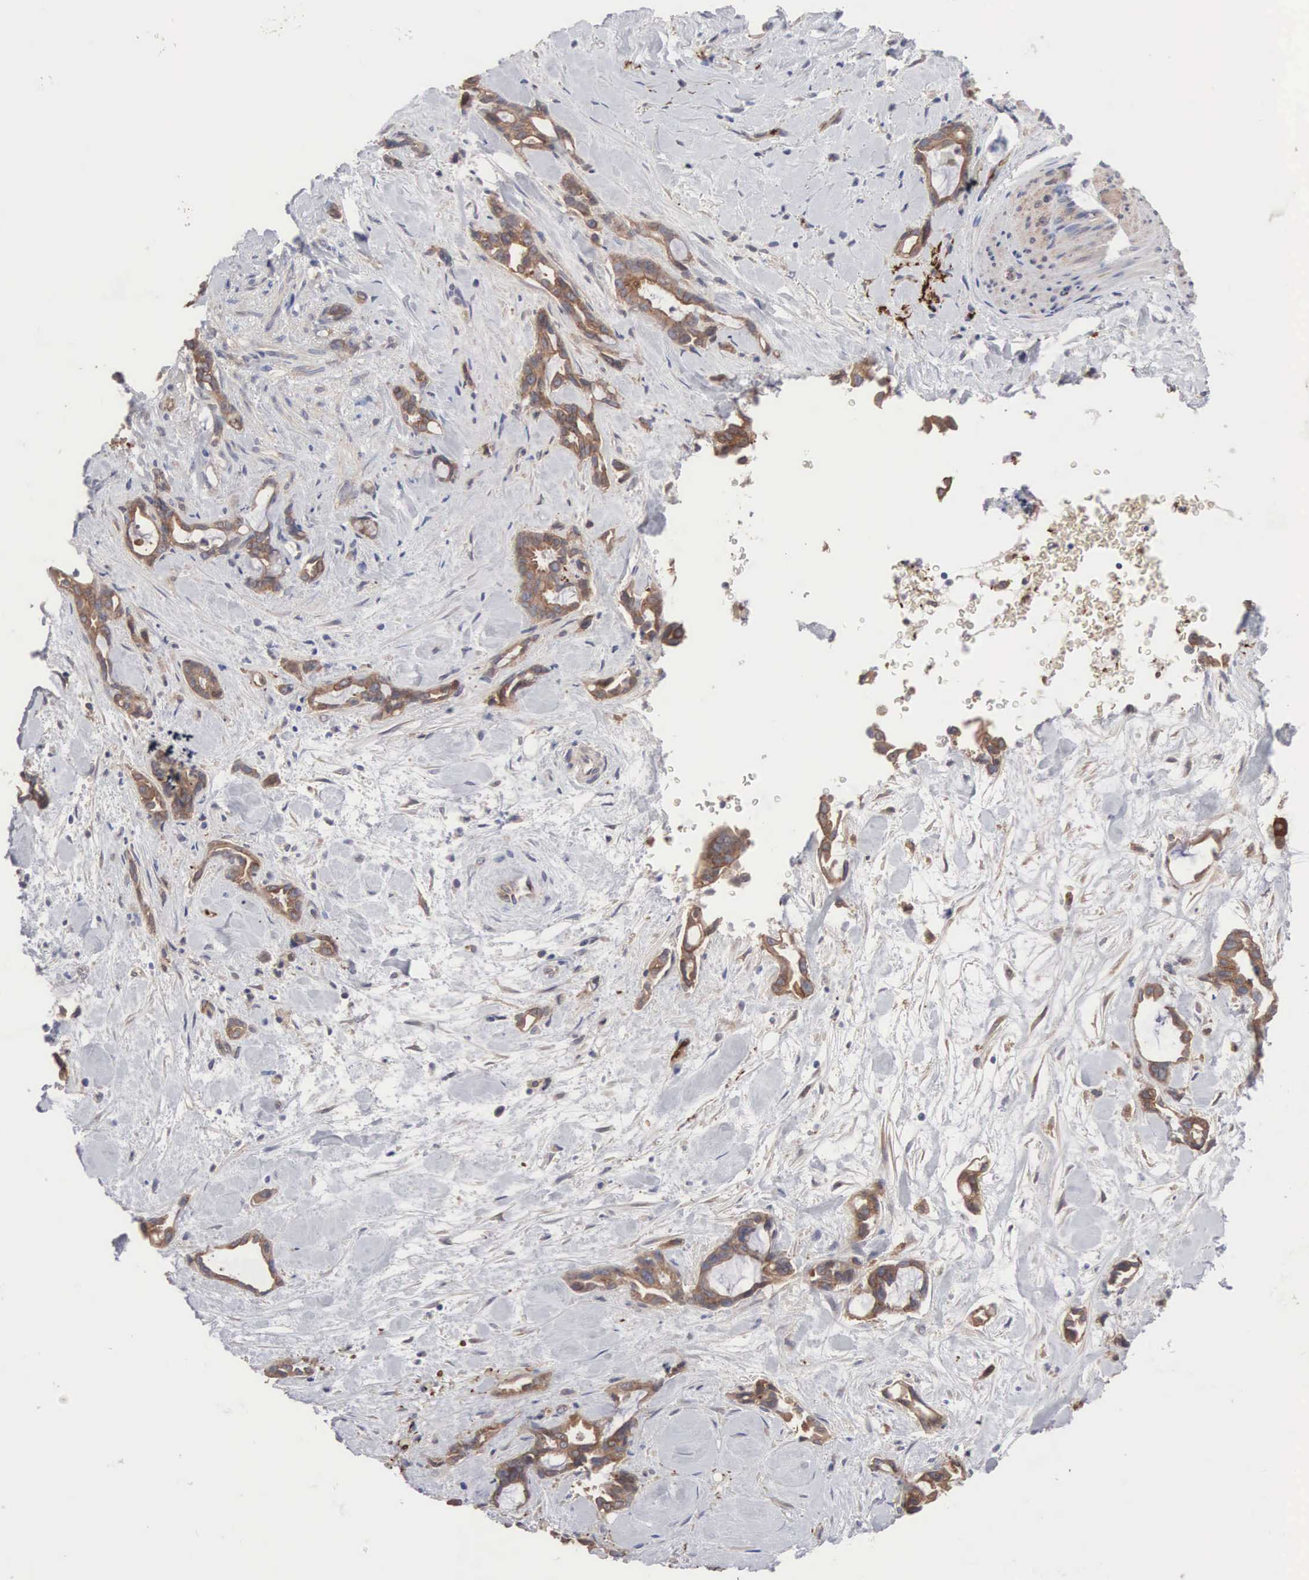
{"staining": {"intensity": "moderate", "quantity": ">75%", "location": "cytoplasmic/membranous"}, "tissue": "pancreatic cancer", "cell_type": "Tumor cells", "image_type": "cancer", "snomed": [{"axis": "morphology", "description": "Adenocarcinoma, NOS"}, {"axis": "topography", "description": "Pancreas"}], "caption": "IHC photomicrograph of neoplastic tissue: human pancreatic cancer (adenocarcinoma) stained using immunohistochemistry displays medium levels of moderate protein expression localized specifically in the cytoplasmic/membranous of tumor cells, appearing as a cytoplasmic/membranous brown color.", "gene": "INF2", "patient": {"sex": "female", "age": 70}}